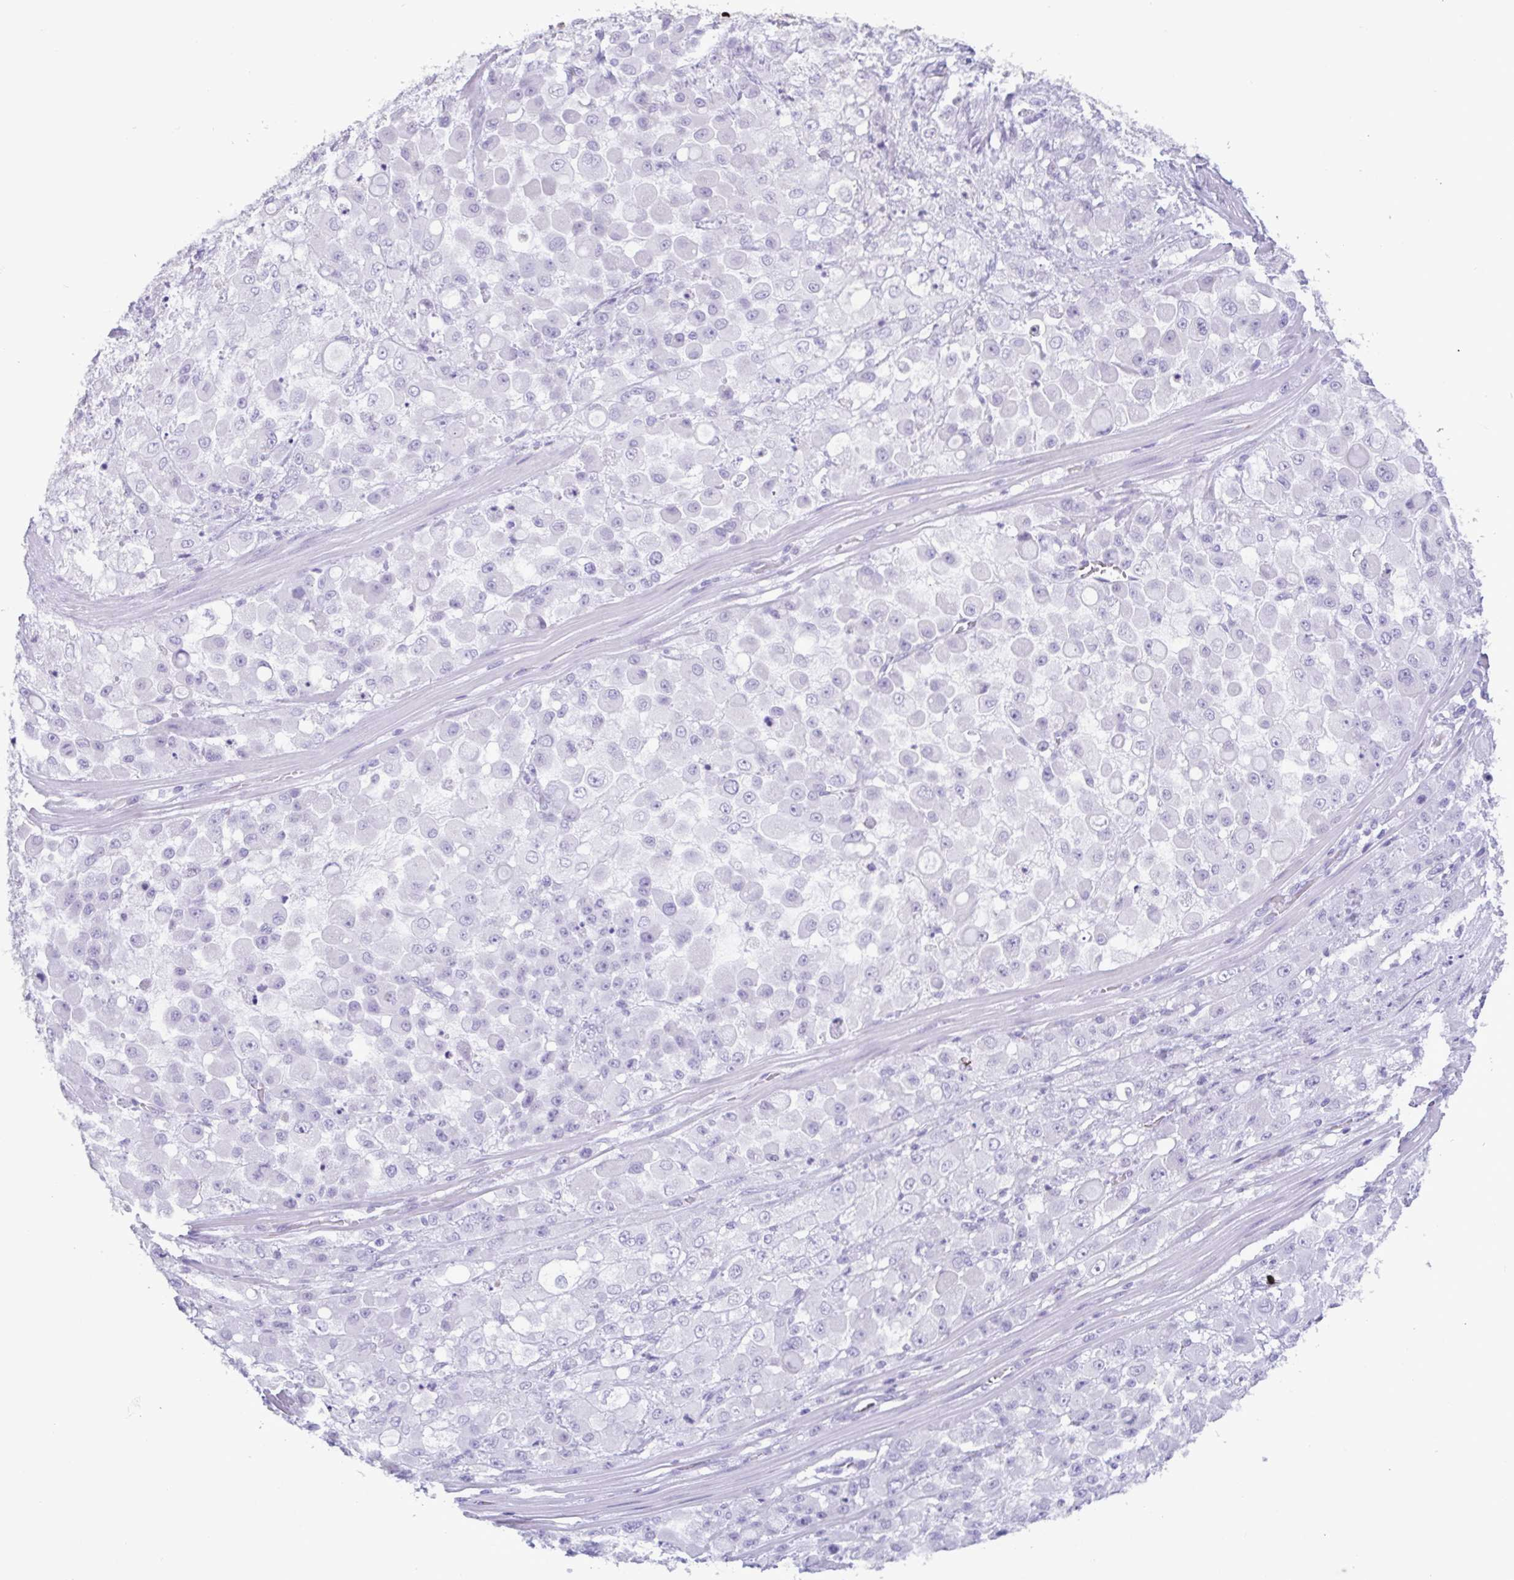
{"staining": {"intensity": "negative", "quantity": "none", "location": "none"}, "tissue": "stomach cancer", "cell_type": "Tumor cells", "image_type": "cancer", "snomed": [{"axis": "morphology", "description": "Adenocarcinoma, NOS"}, {"axis": "topography", "description": "Stomach"}], "caption": "Tumor cells are negative for brown protein staining in adenocarcinoma (stomach).", "gene": "LTF", "patient": {"sex": "female", "age": 76}}